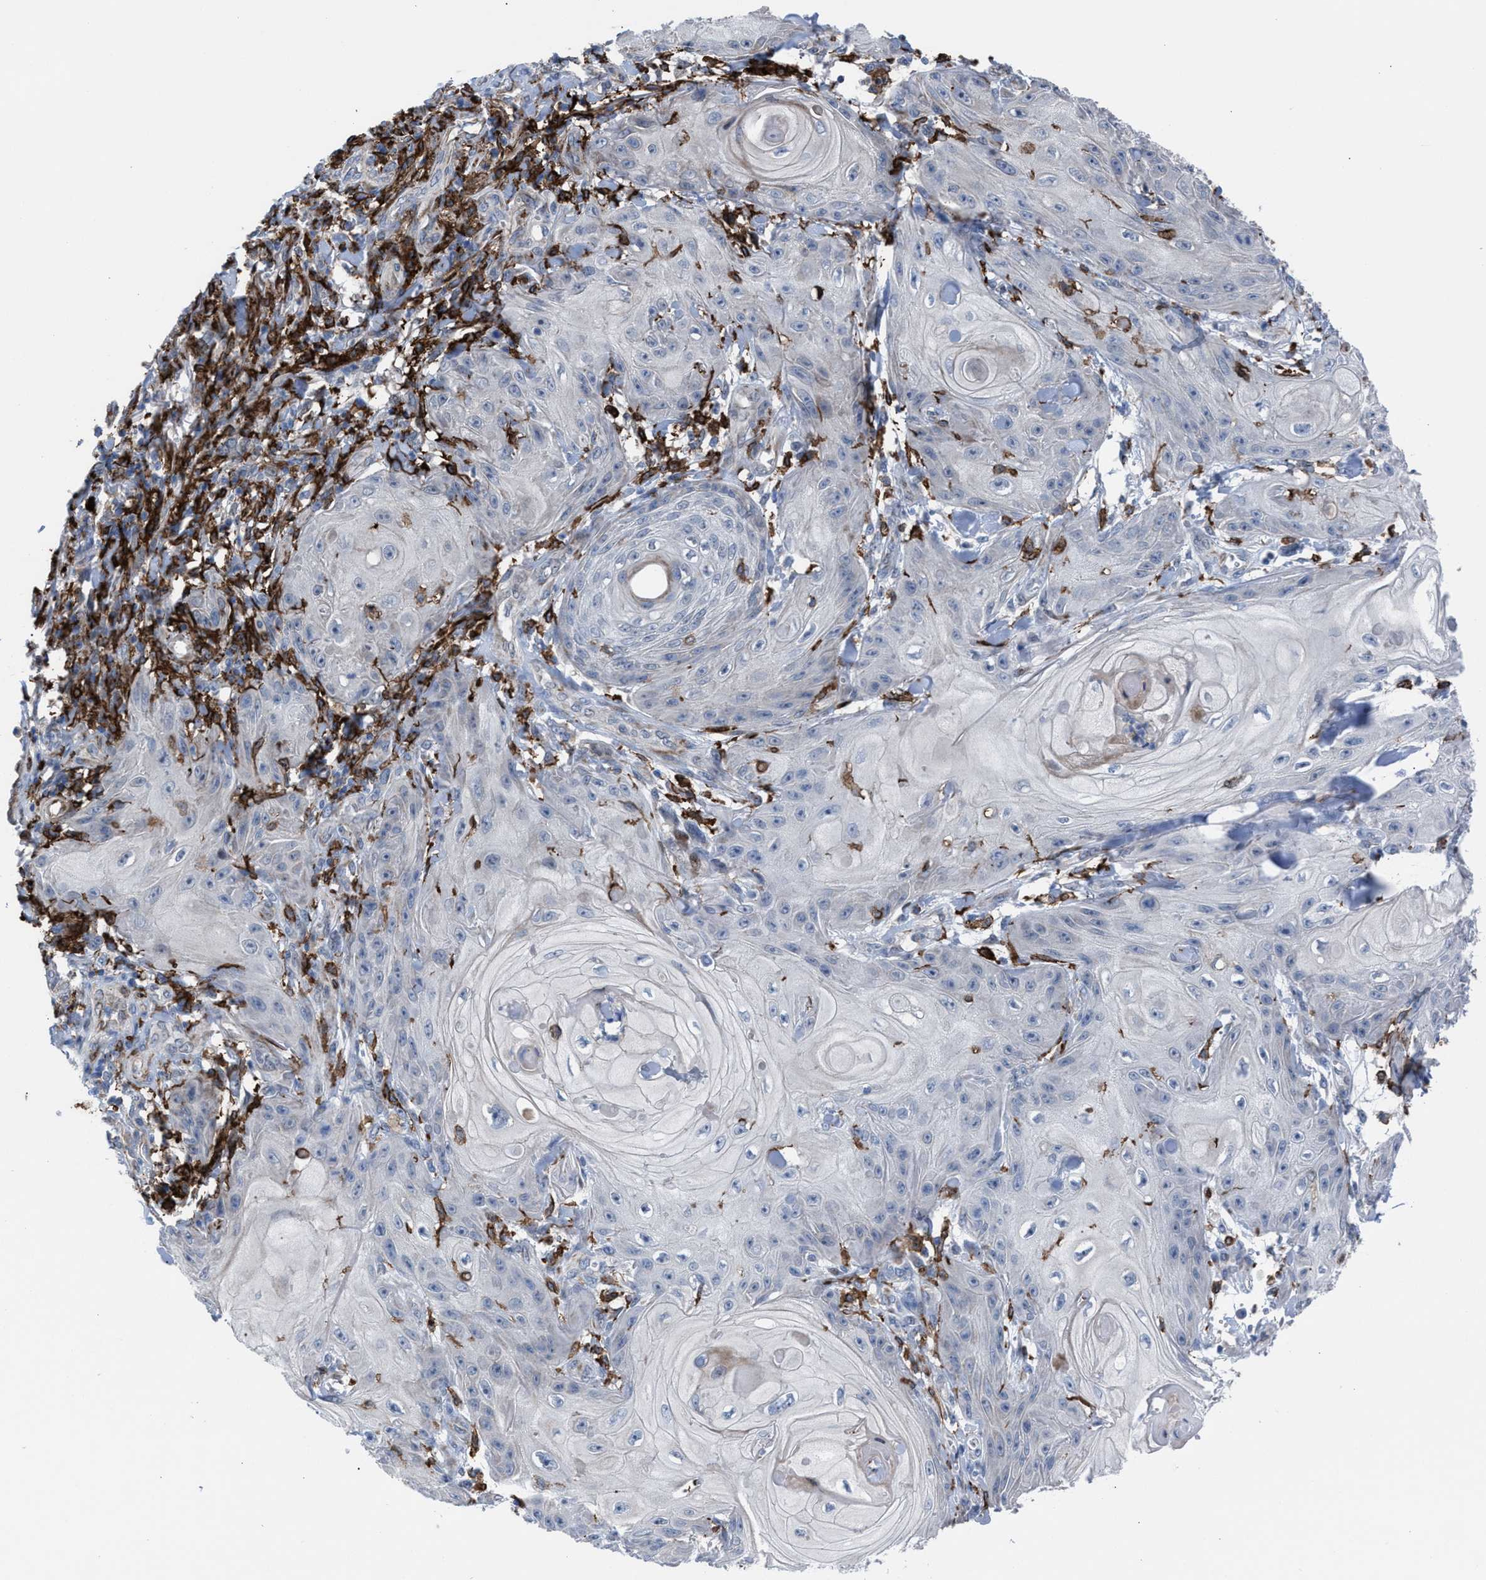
{"staining": {"intensity": "negative", "quantity": "none", "location": "none"}, "tissue": "skin cancer", "cell_type": "Tumor cells", "image_type": "cancer", "snomed": [{"axis": "morphology", "description": "Squamous cell carcinoma, NOS"}, {"axis": "topography", "description": "Skin"}], "caption": "Immunohistochemical staining of skin cancer (squamous cell carcinoma) reveals no significant staining in tumor cells.", "gene": "SLC47A1", "patient": {"sex": "male", "age": 74}}